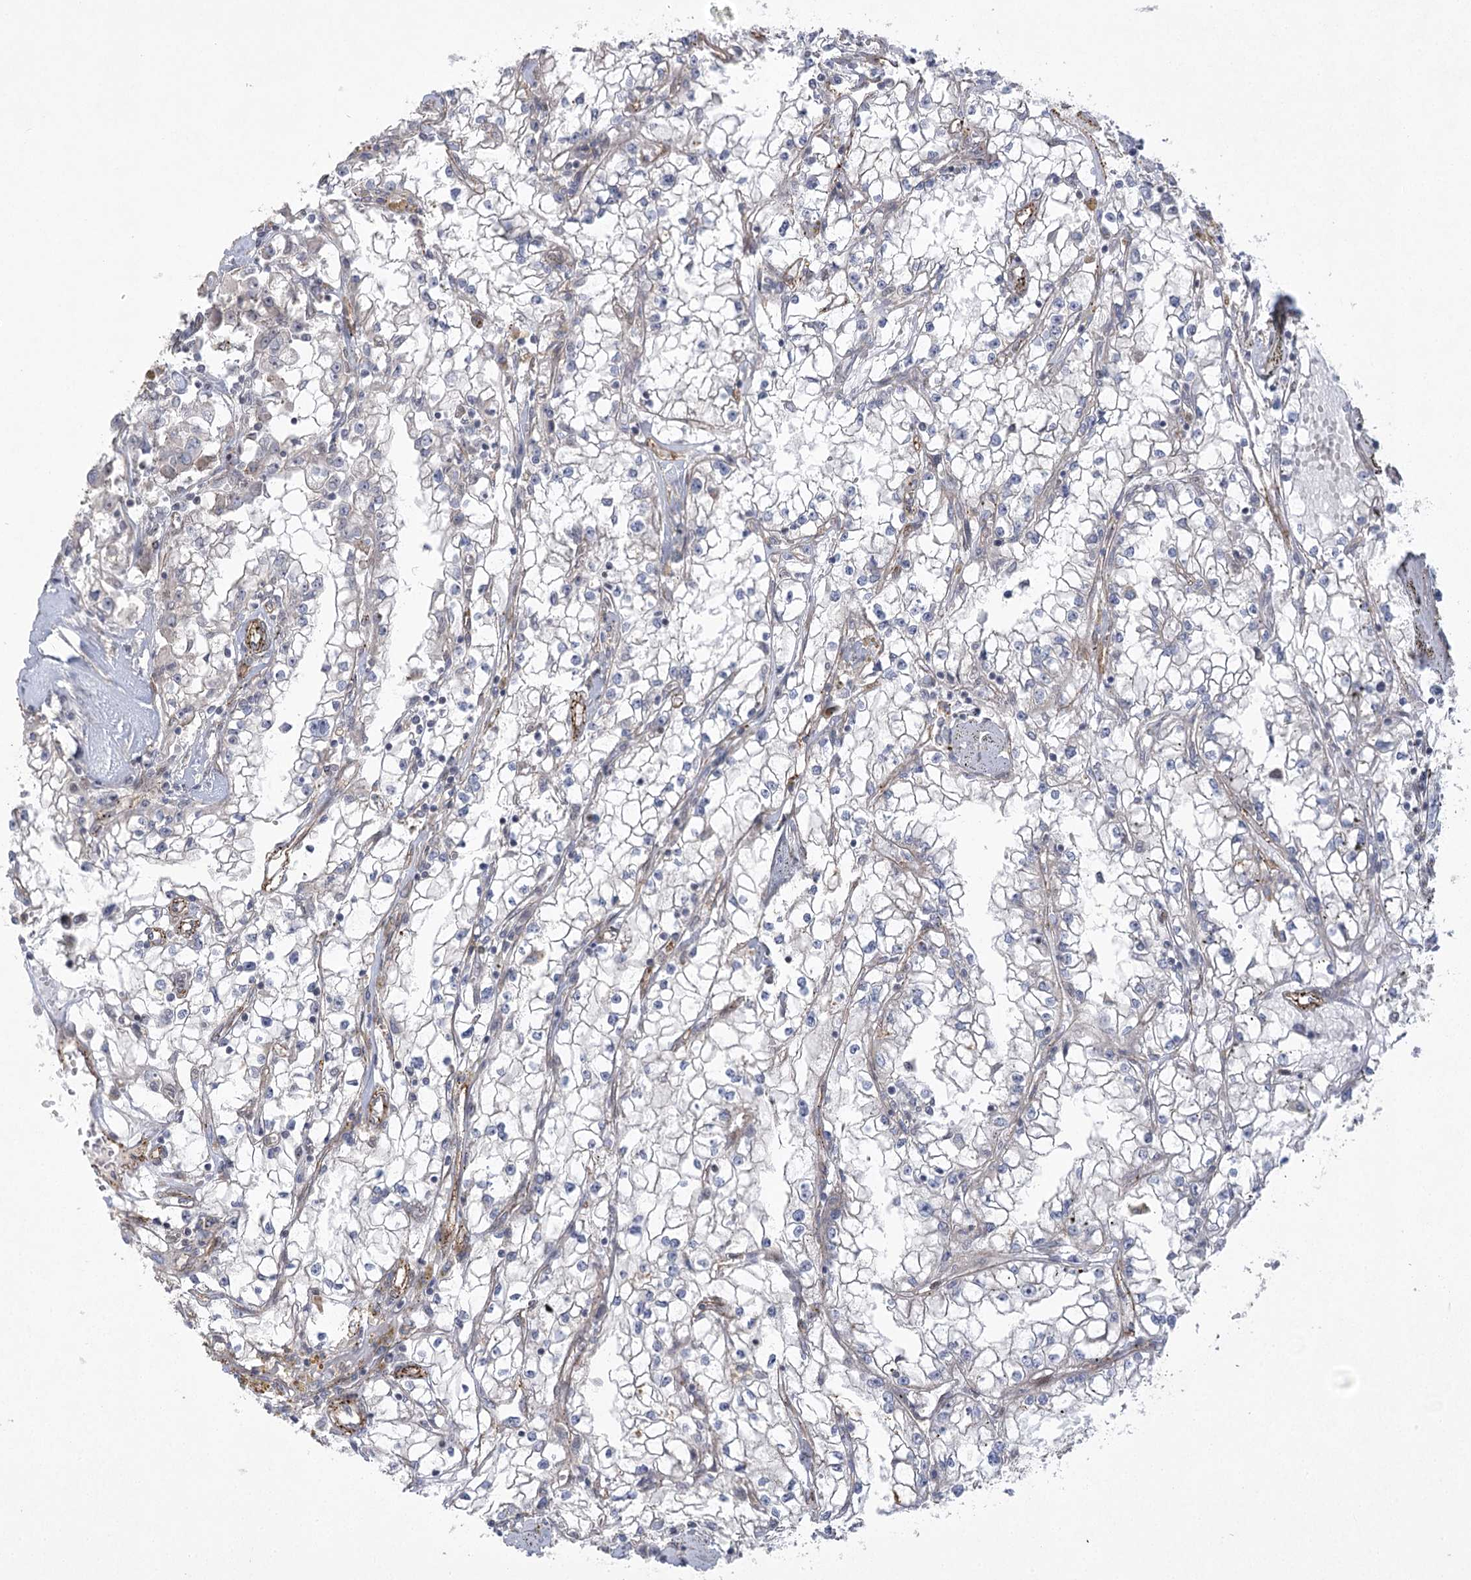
{"staining": {"intensity": "negative", "quantity": "none", "location": "none"}, "tissue": "renal cancer", "cell_type": "Tumor cells", "image_type": "cancer", "snomed": [{"axis": "morphology", "description": "Adenocarcinoma, NOS"}, {"axis": "topography", "description": "Kidney"}], "caption": "DAB immunohistochemical staining of human renal cancer shows no significant staining in tumor cells.", "gene": "AMTN", "patient": {"sex": "male", "age": 56}}